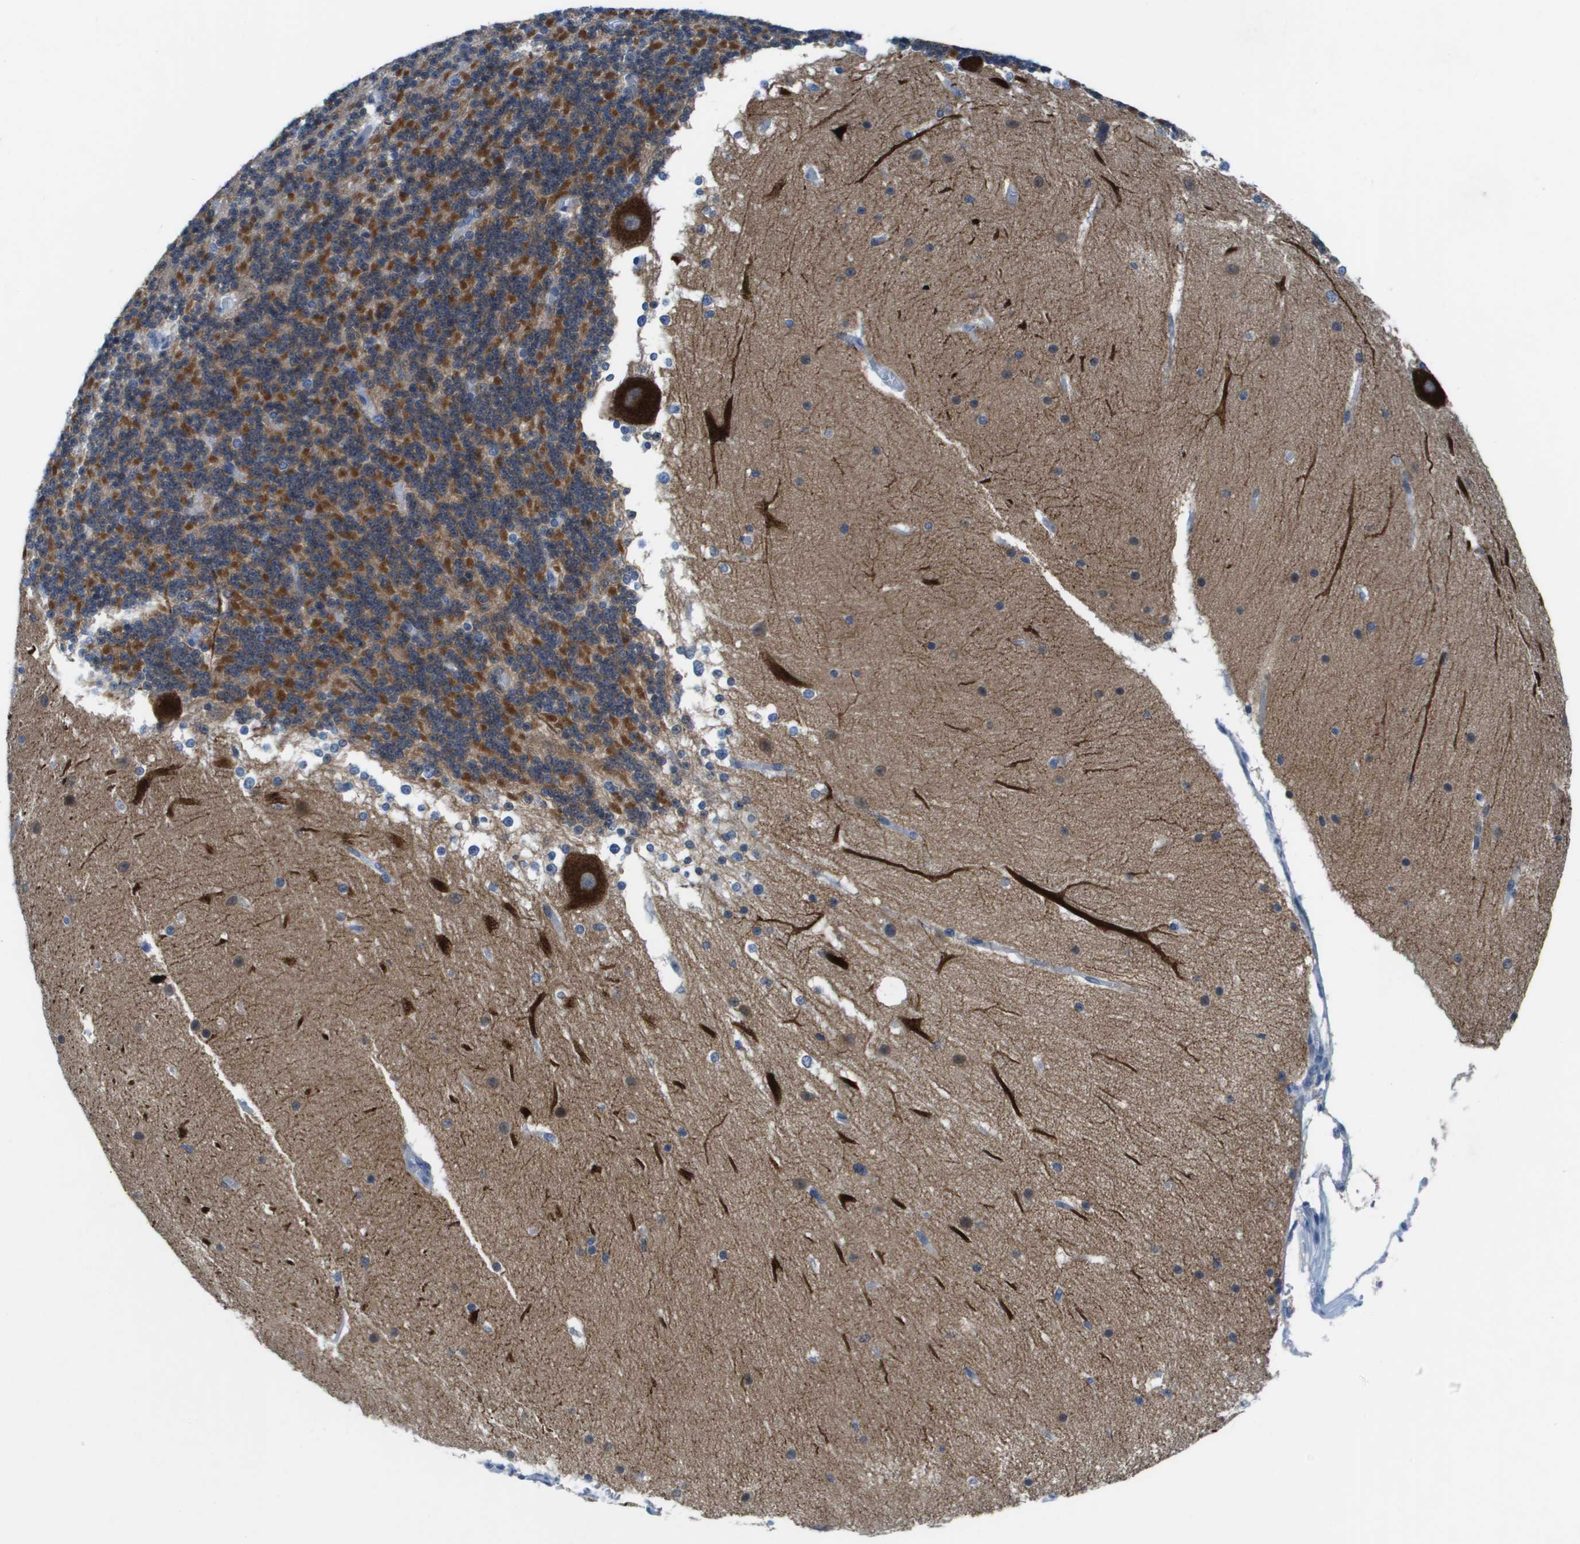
{"staining": {"intensity": "moderate", "quantity": "25%-75%", "location": "cytoplasmic/membranous"}, "tissue": "cerebellum", "cell_type": "Cells in granular layer", "image_type": "normal", "snomed": [{"axis": "morphology", "description": "Normal tissue, NOS"}, {"axis": "topography", "description": "Cerebellum"}], "caption": "Immunohistochemistry staining of normal cerebellum, which reveals medium levels of moderate cytoplasmic/membranous expression in approximately 25%-75% of cells in granular layer indicating moderate cytoplasmic/membranous protein positivity. The staining was performed using DAB (brown) for protein detection and nuclei were counterstained in hematoxylin (blue).", "gene": "NCS1", "patient": {"sex": "female", "age": 19}}